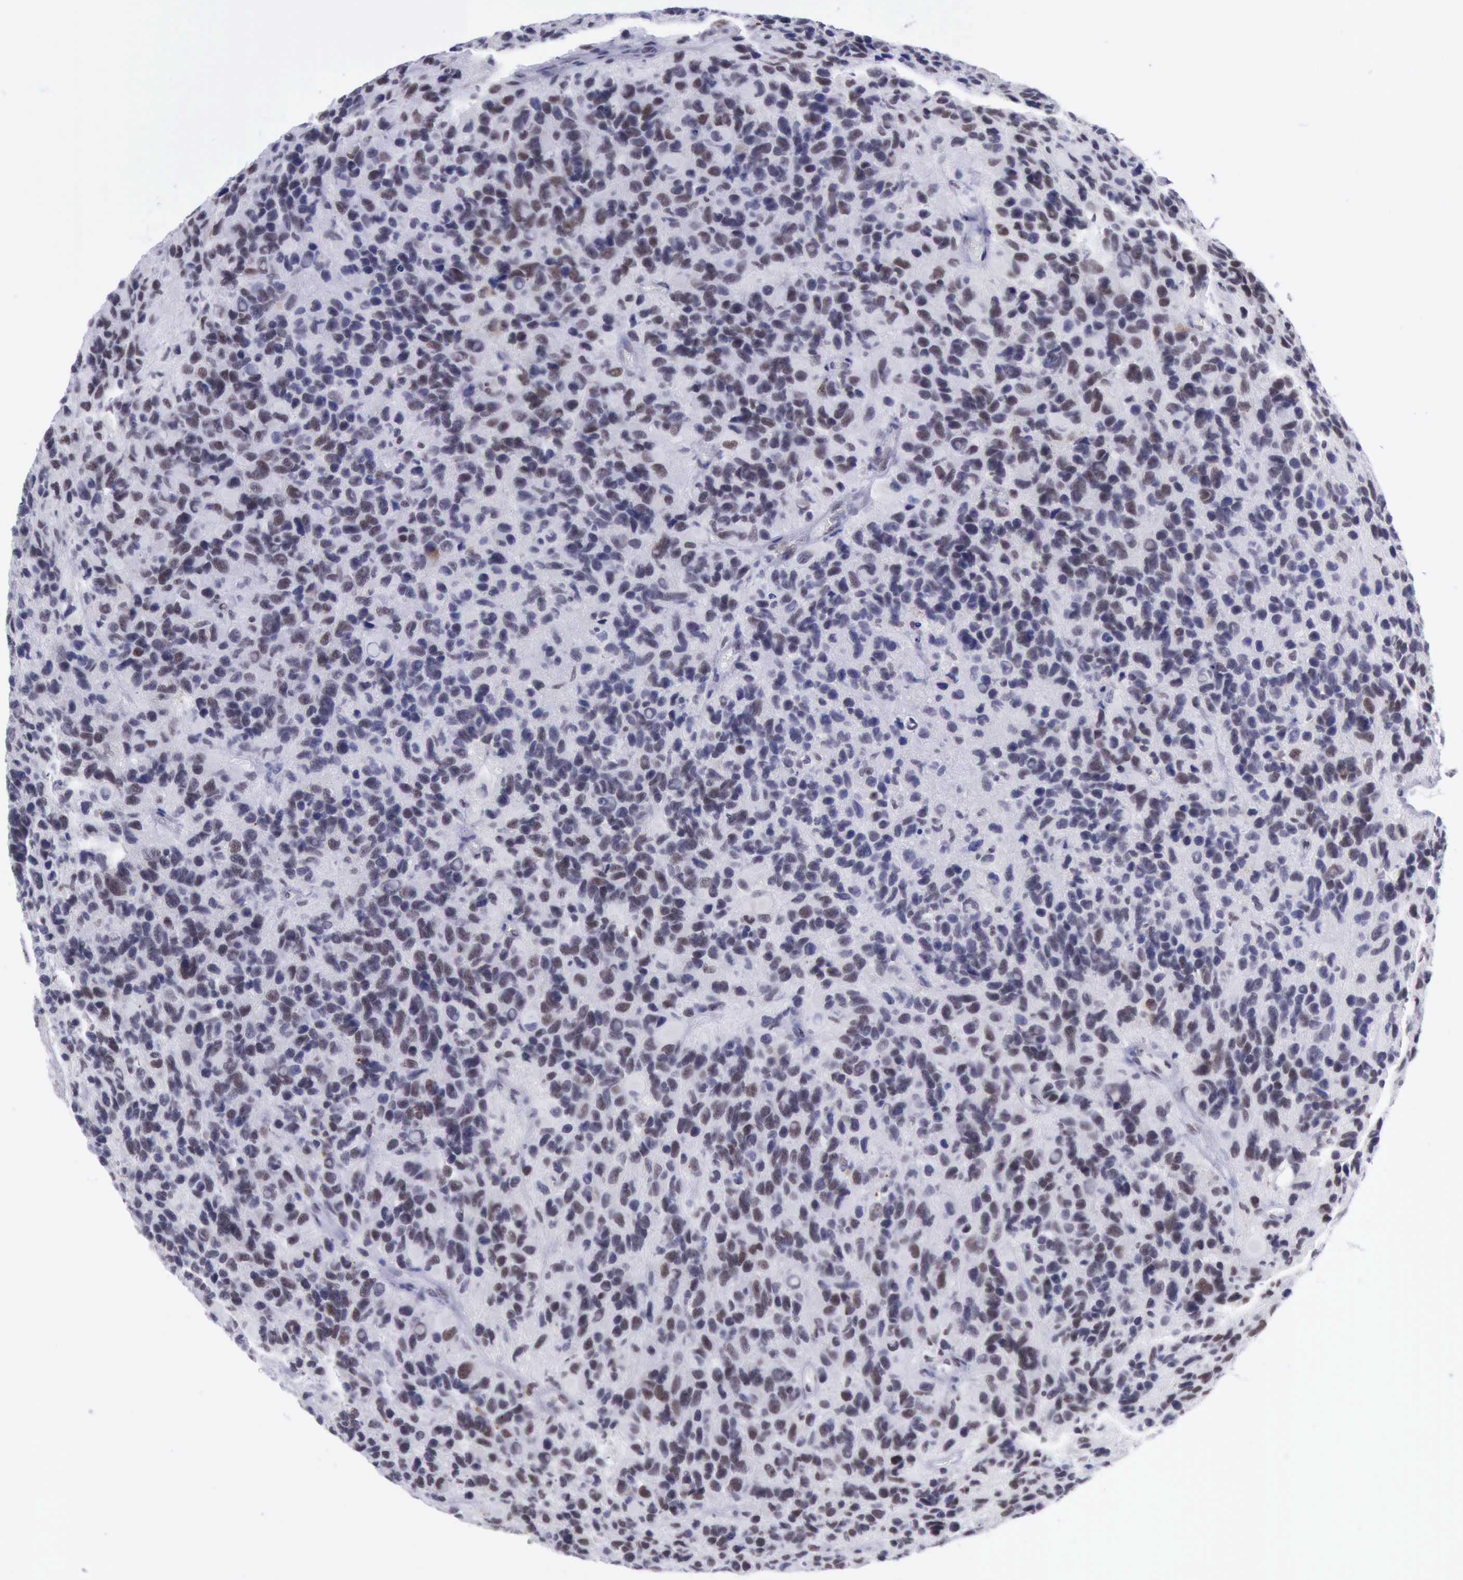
{"staining": {"intensity": "weak", "quantity": "<25%", "location": "nuclear"}, "tissue": "glioma", "cell_type": "Tumor cells", "image_type": "cancer", "snomed": [{"axis": "morphology", "description": "Glioma, malignant, High grade"}, {"axis": "topography", "description": "Brain"}], "caption": "An immunohistochemistry image of glioma is shown. There is no staining in tumor cells of glioma.", "gene": "ERCC4", "patient": {"sex": "male", "age": 77}}